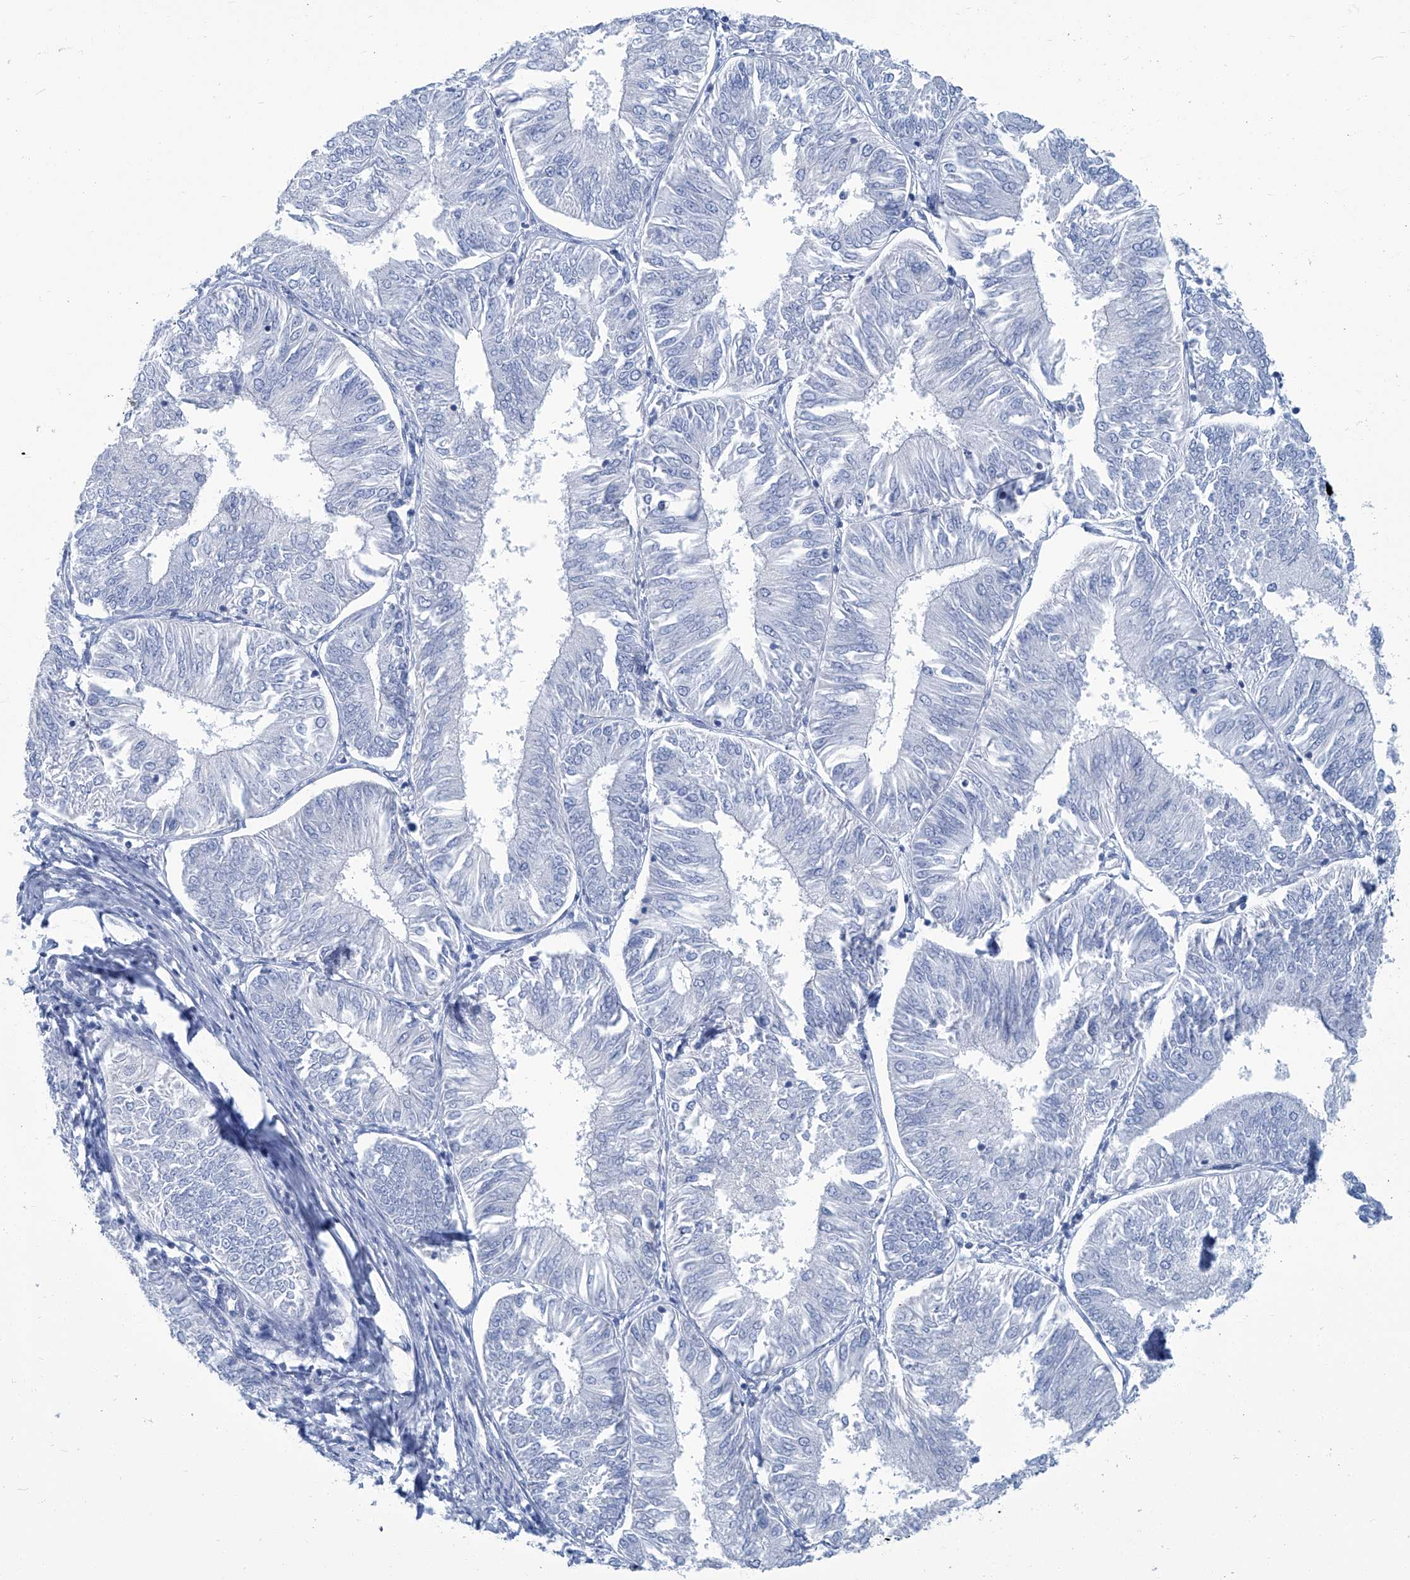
{"staining": {"intensity": "negative", "quantity": "none", "location": "none"}, "tissue": "endometrial cancer", "cell_type": "Tumor cells", "image_type": "cancer", "snomed": [{"axis": "morphology", "description": "Adenocarcinoma, NOS"}, {"axis": "topography", "description": "Endometrium"}], "caption": "Immunohistochemical staining of endometrial cancer shows no significant staining in tumor cells.", "gene": "PFKL", "patient": {"sex": "female", "age": 58}}